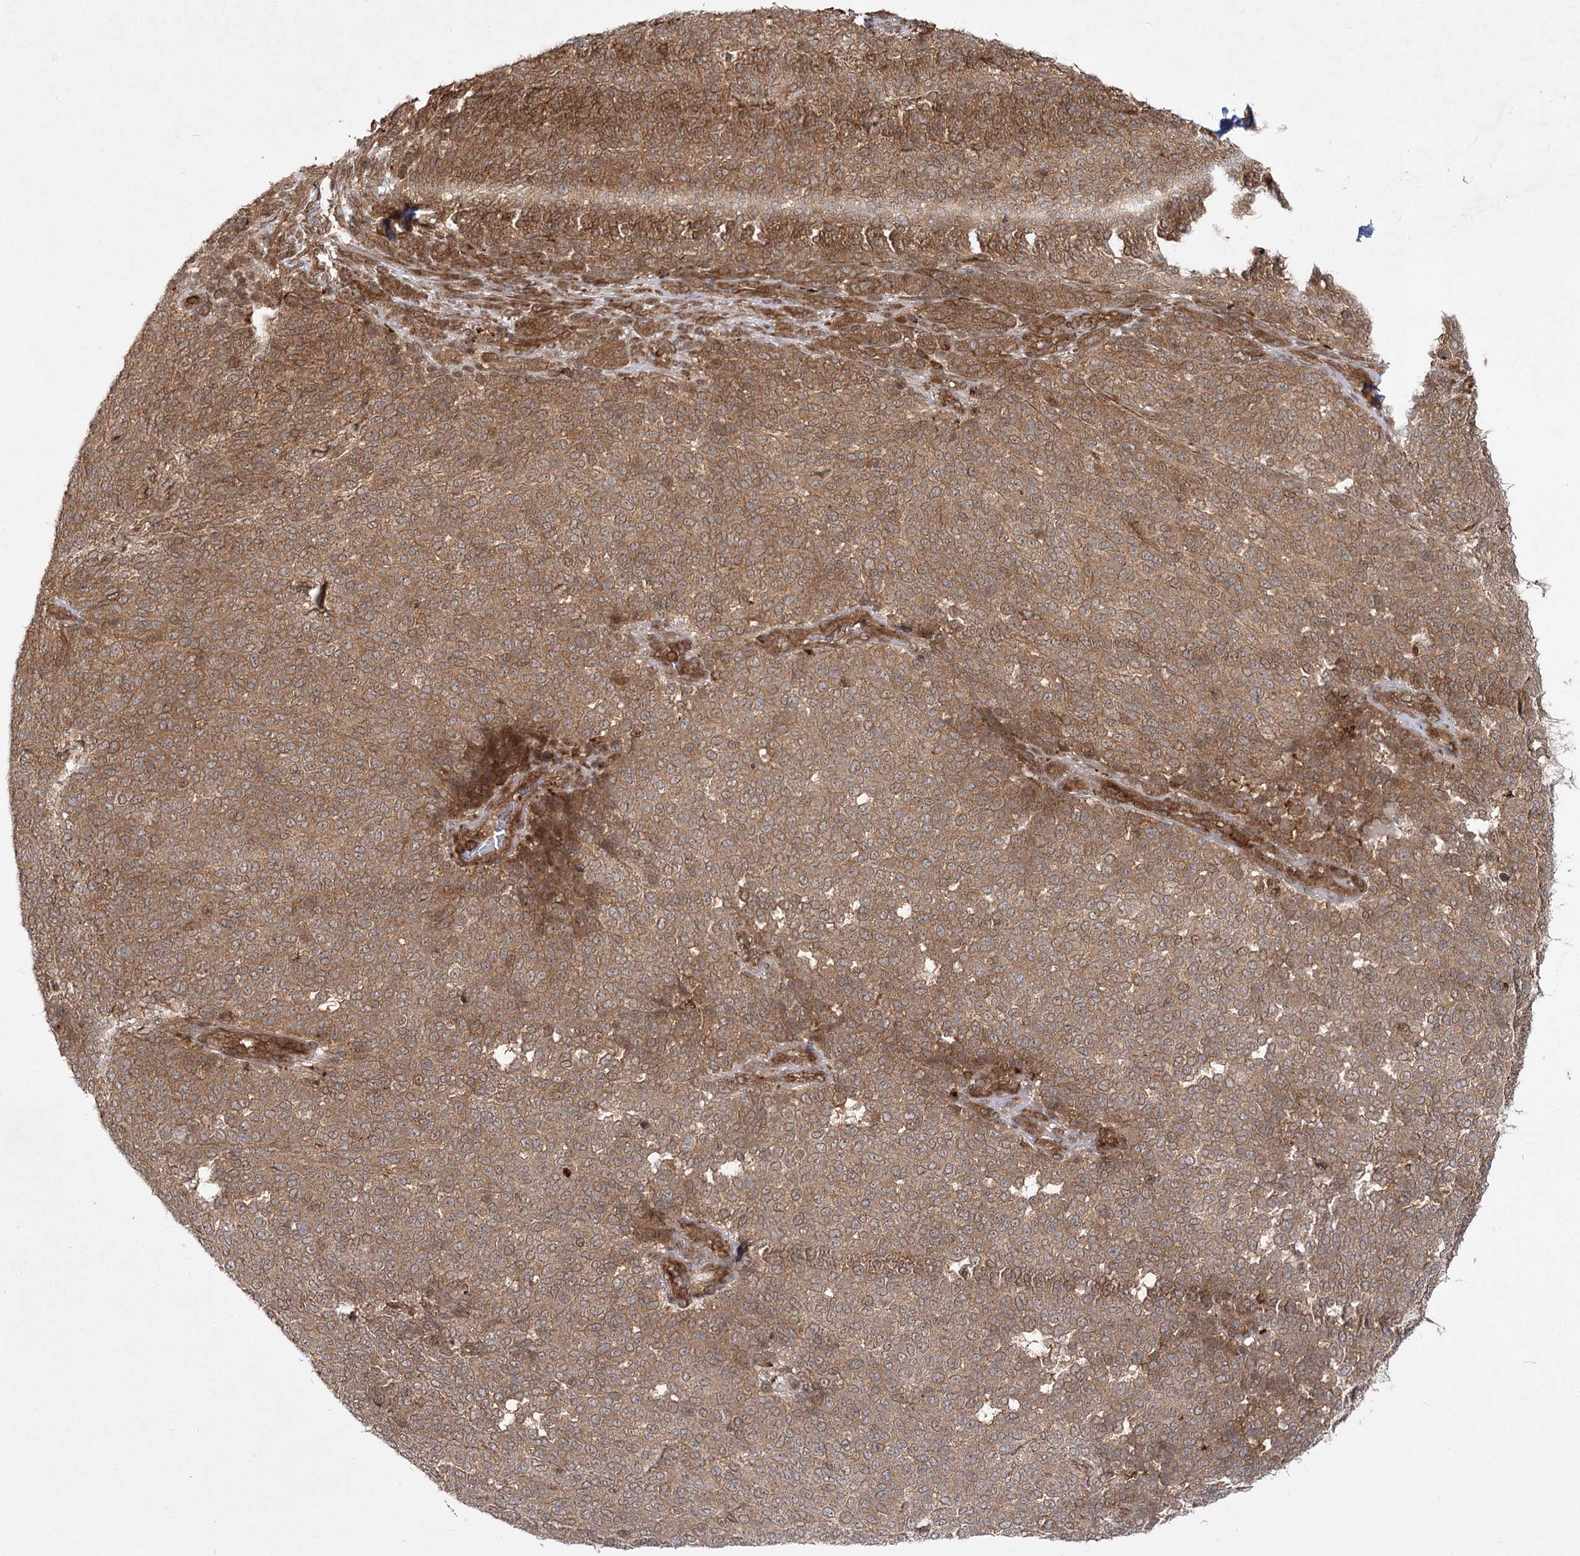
{"staining": {"intensity": "moderate", "quantity": ">75%", "location": "cytoplasmic/membranous"}, "tissue": "melanoma", "cell_type": "Tumor cells", "image_type": "cancer", "snomed": [{"axis": "morphology", "description": "Malignant melanoma, NOS"}, {"axis": "topography", "description": "Skin"}], "caption": "About >75% of tumor cells in melanoma show moderate cytoplasmic/membranous protein staining as visualized by brown immunohistochemical staining.", "gene": "MDFIC", "patient": {"sex": "male", "age": 49}}